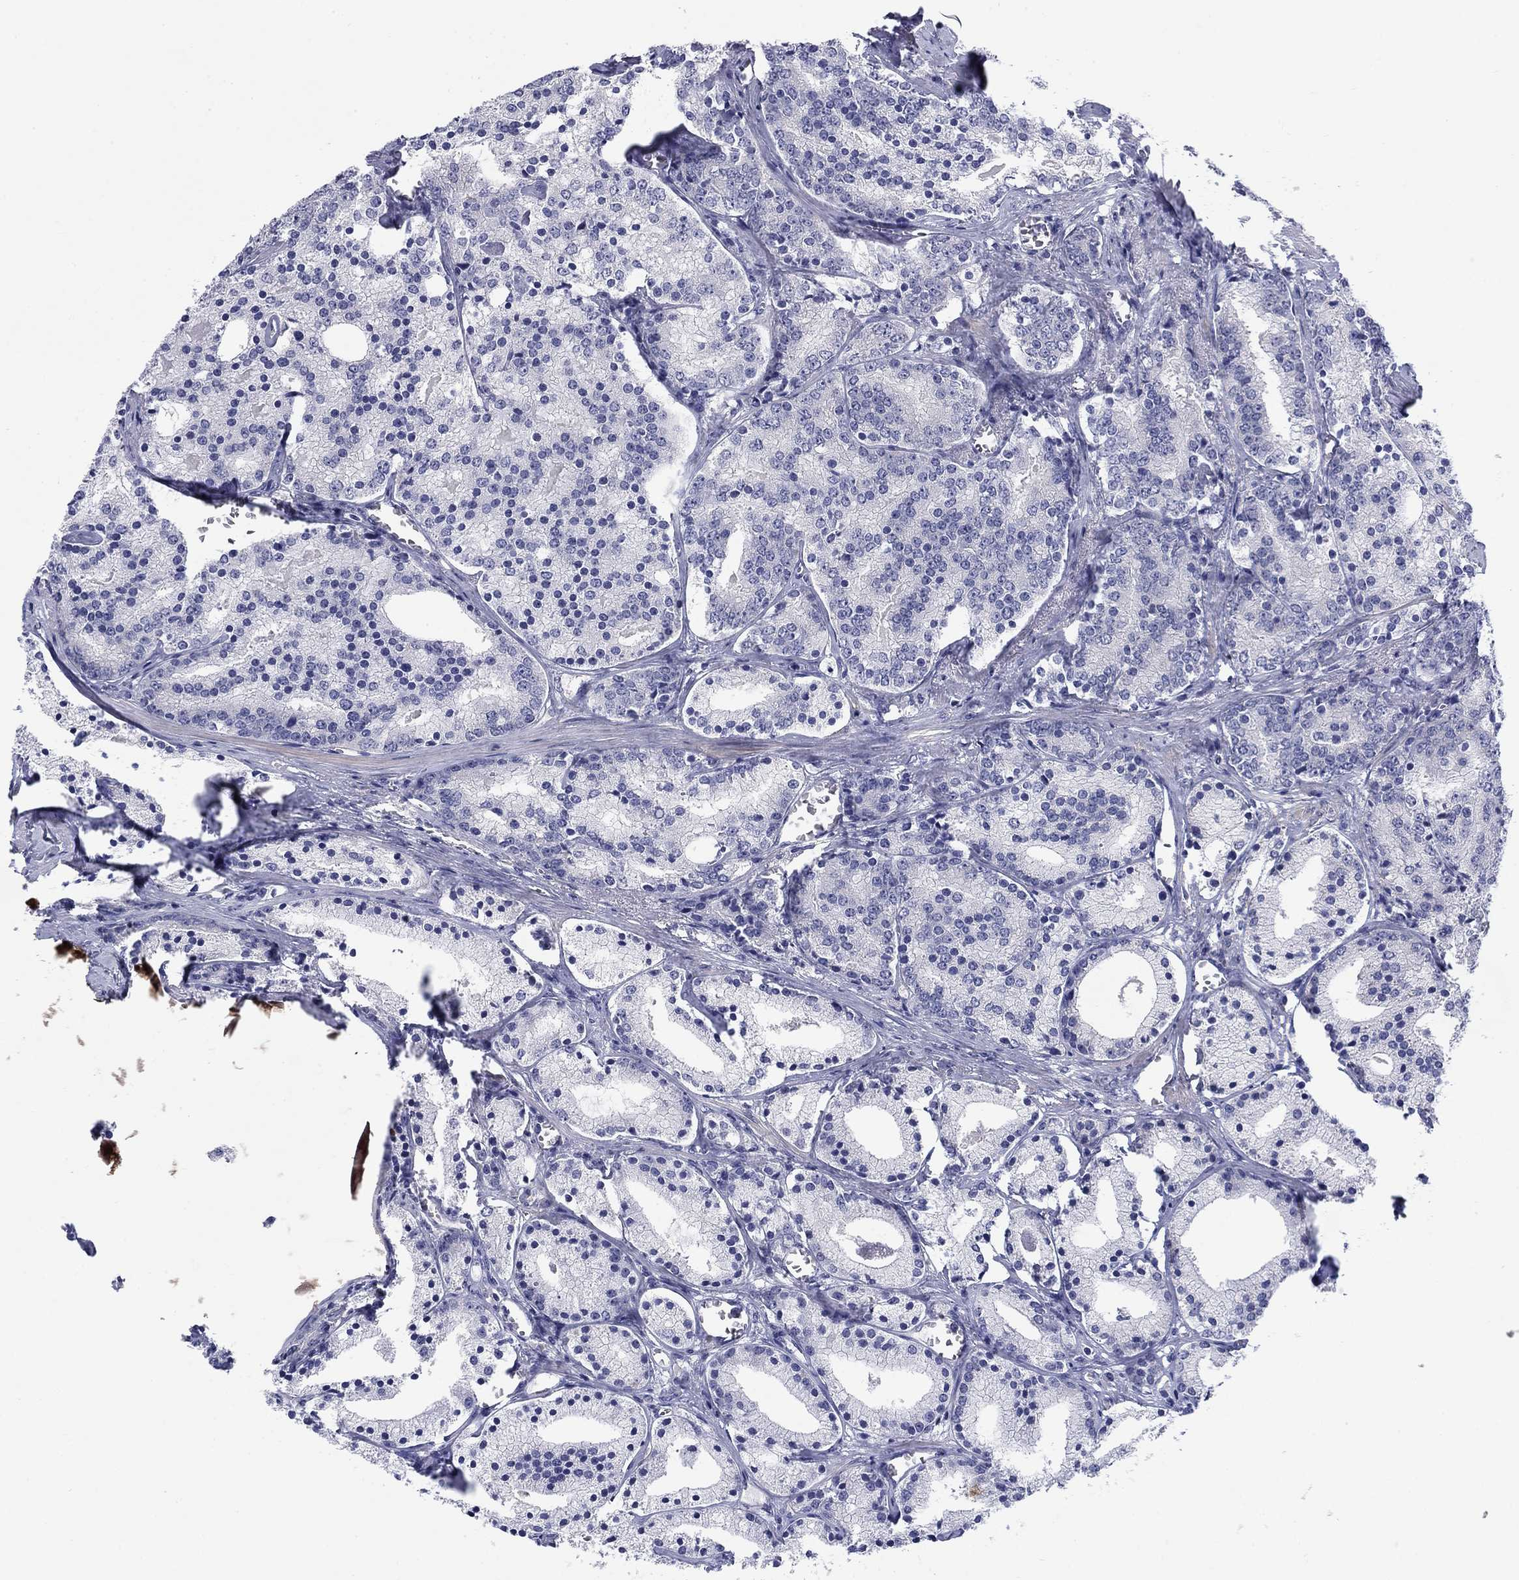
{"staining": {"intensity": "negative", "quantity": "none", "location": "none"}, "tissue": "prostate cancer", "cell_type": "Tumor cells", "image_type": "cancer", "snomed": [{"axis": "morphology", "description": "Adenocarcinoma, NOS"}, {"axis": "topography", "description": "Prostate"}], "caption": "This is a photomicrograph of immunohistochemistry staining of prostate cancer (adenocarcinoma), which shows no staining in tumor cells. (Immunohistochemistry (ihc), brightfield microscopy, high magnification).", "gene": "CACNA1A", "patient": {"sex": "male", "age": 69}}